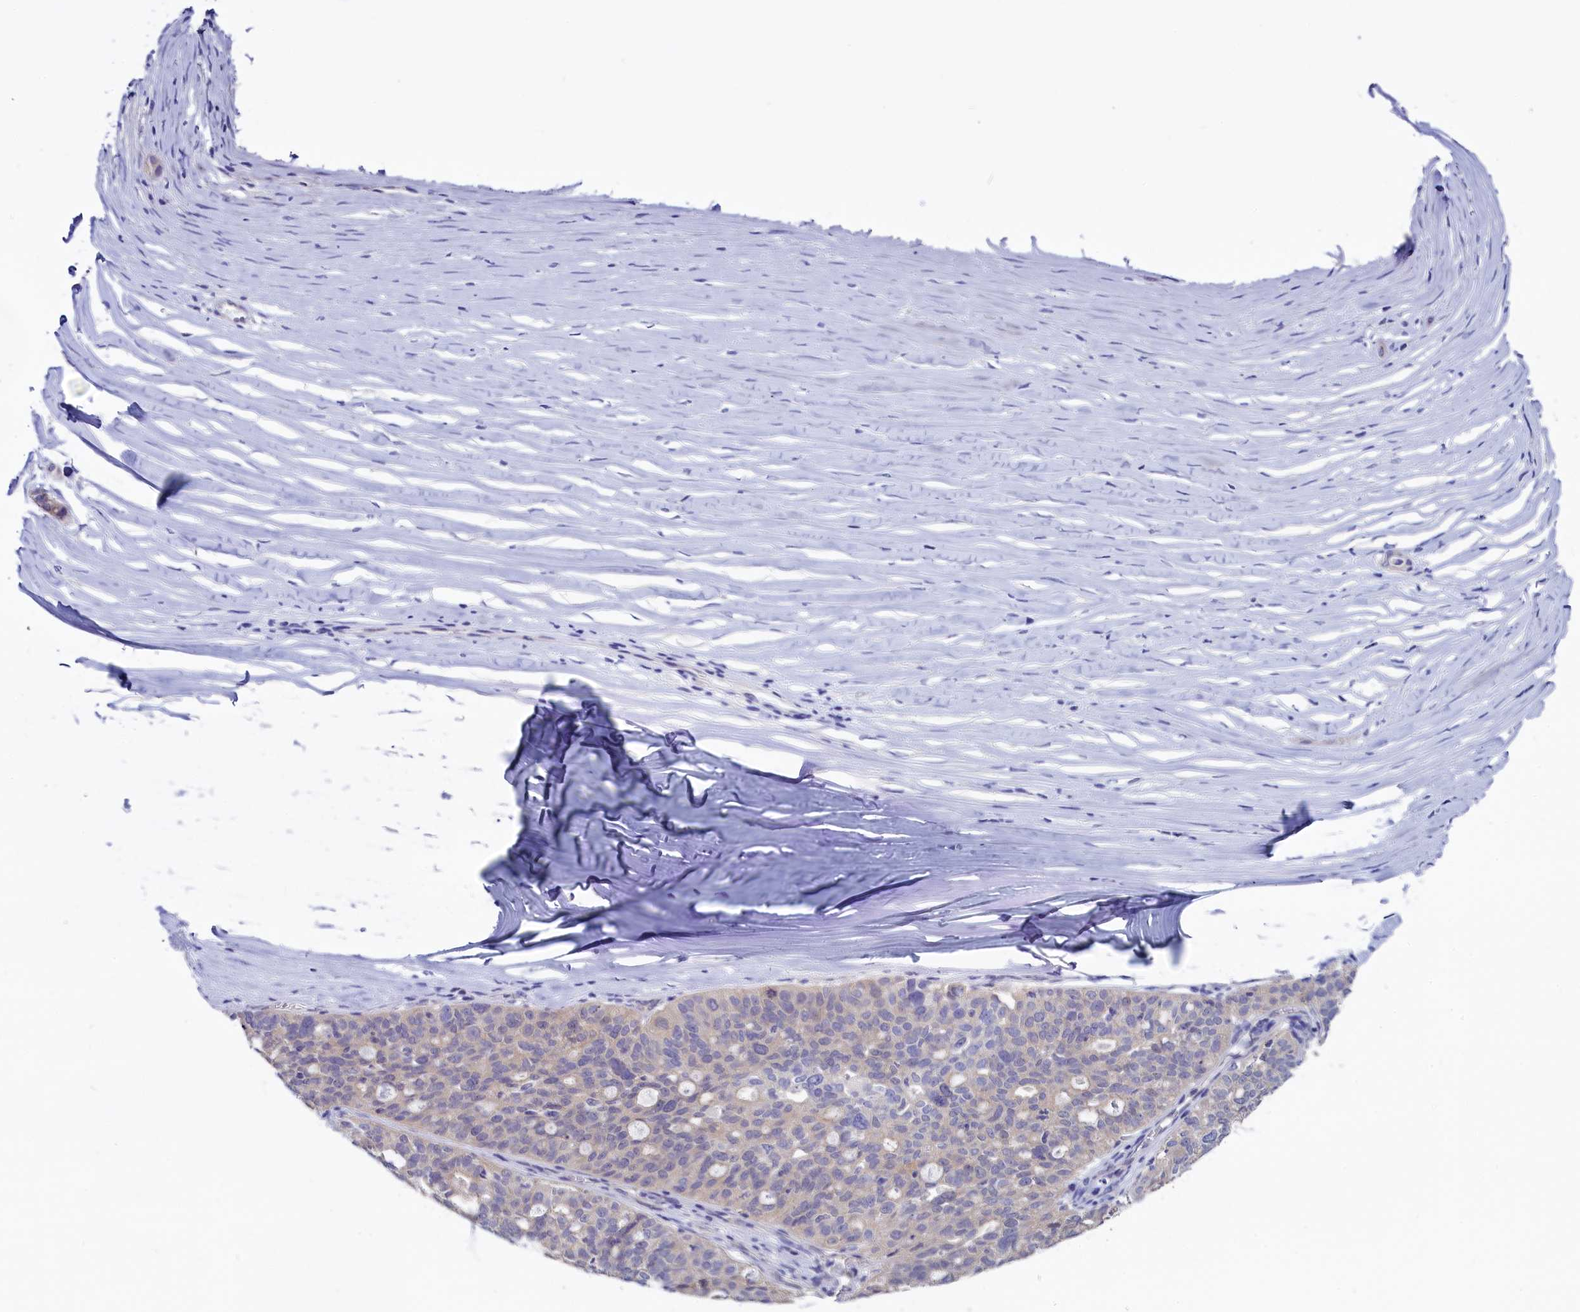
{"staining": {"intensity": "weak", "quantity": "<25%", "location": "cytoplasmic/membranous"}, "tissue": "ovarian cancer", "cell_type": "Tumor cells", "image_type": "cancer", "snomed": [{"axis": "morphology", "description": "Cystadenocarcinoma, serous, NOS"}, {"axis": "topography", "description": "Ovary"}], "caption": "High power microscopy image of an immunohistochemistry histopathology image of ovarian serous cystadenocarcinoma, revealing no significant expression in tumor cells.", "gene": "CIAPIN1", "patient": {"sex": "female", "age": 59}}